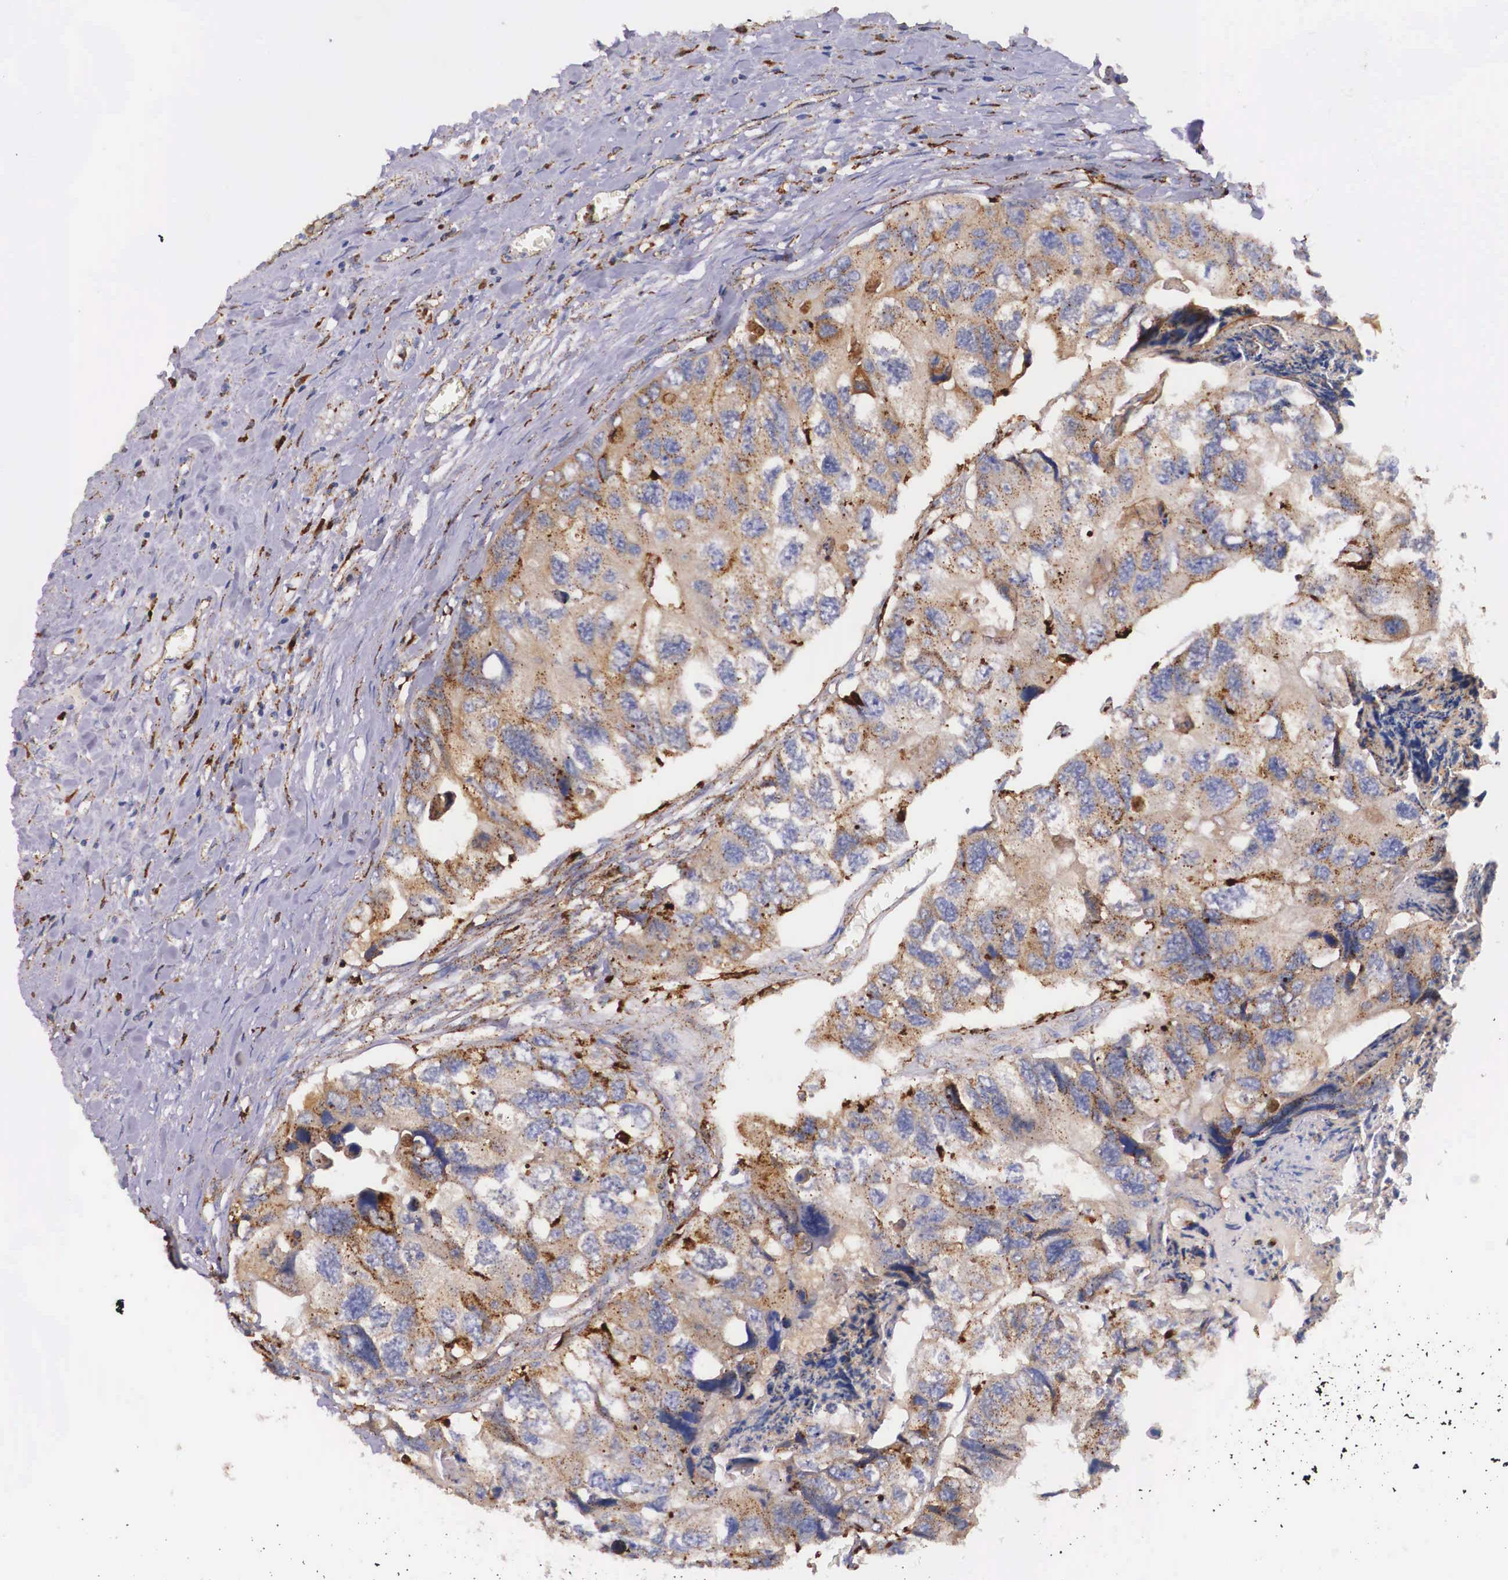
{"staining": {"intensity": "moderate", "quantity": "25%-75%", "location": "cytoplasmic/membranous"}, "tissue": "colorectal cancer", "cell_type": "Tumor cells", "image_type": "cancer", "snomed": [{"axis": "morphology", "description": "Adenocarcinoma, NOS"}, {"axis": "topography", "description": "Rectum"}], "caption": "The immunohistochemical stain highlights moderate cytoplasmic/membranous positivity in tumor cells of colorectal adenocarcinoma tissue.", "gene": "NAGA", "patient": {"sex": "female", "age": 82}}